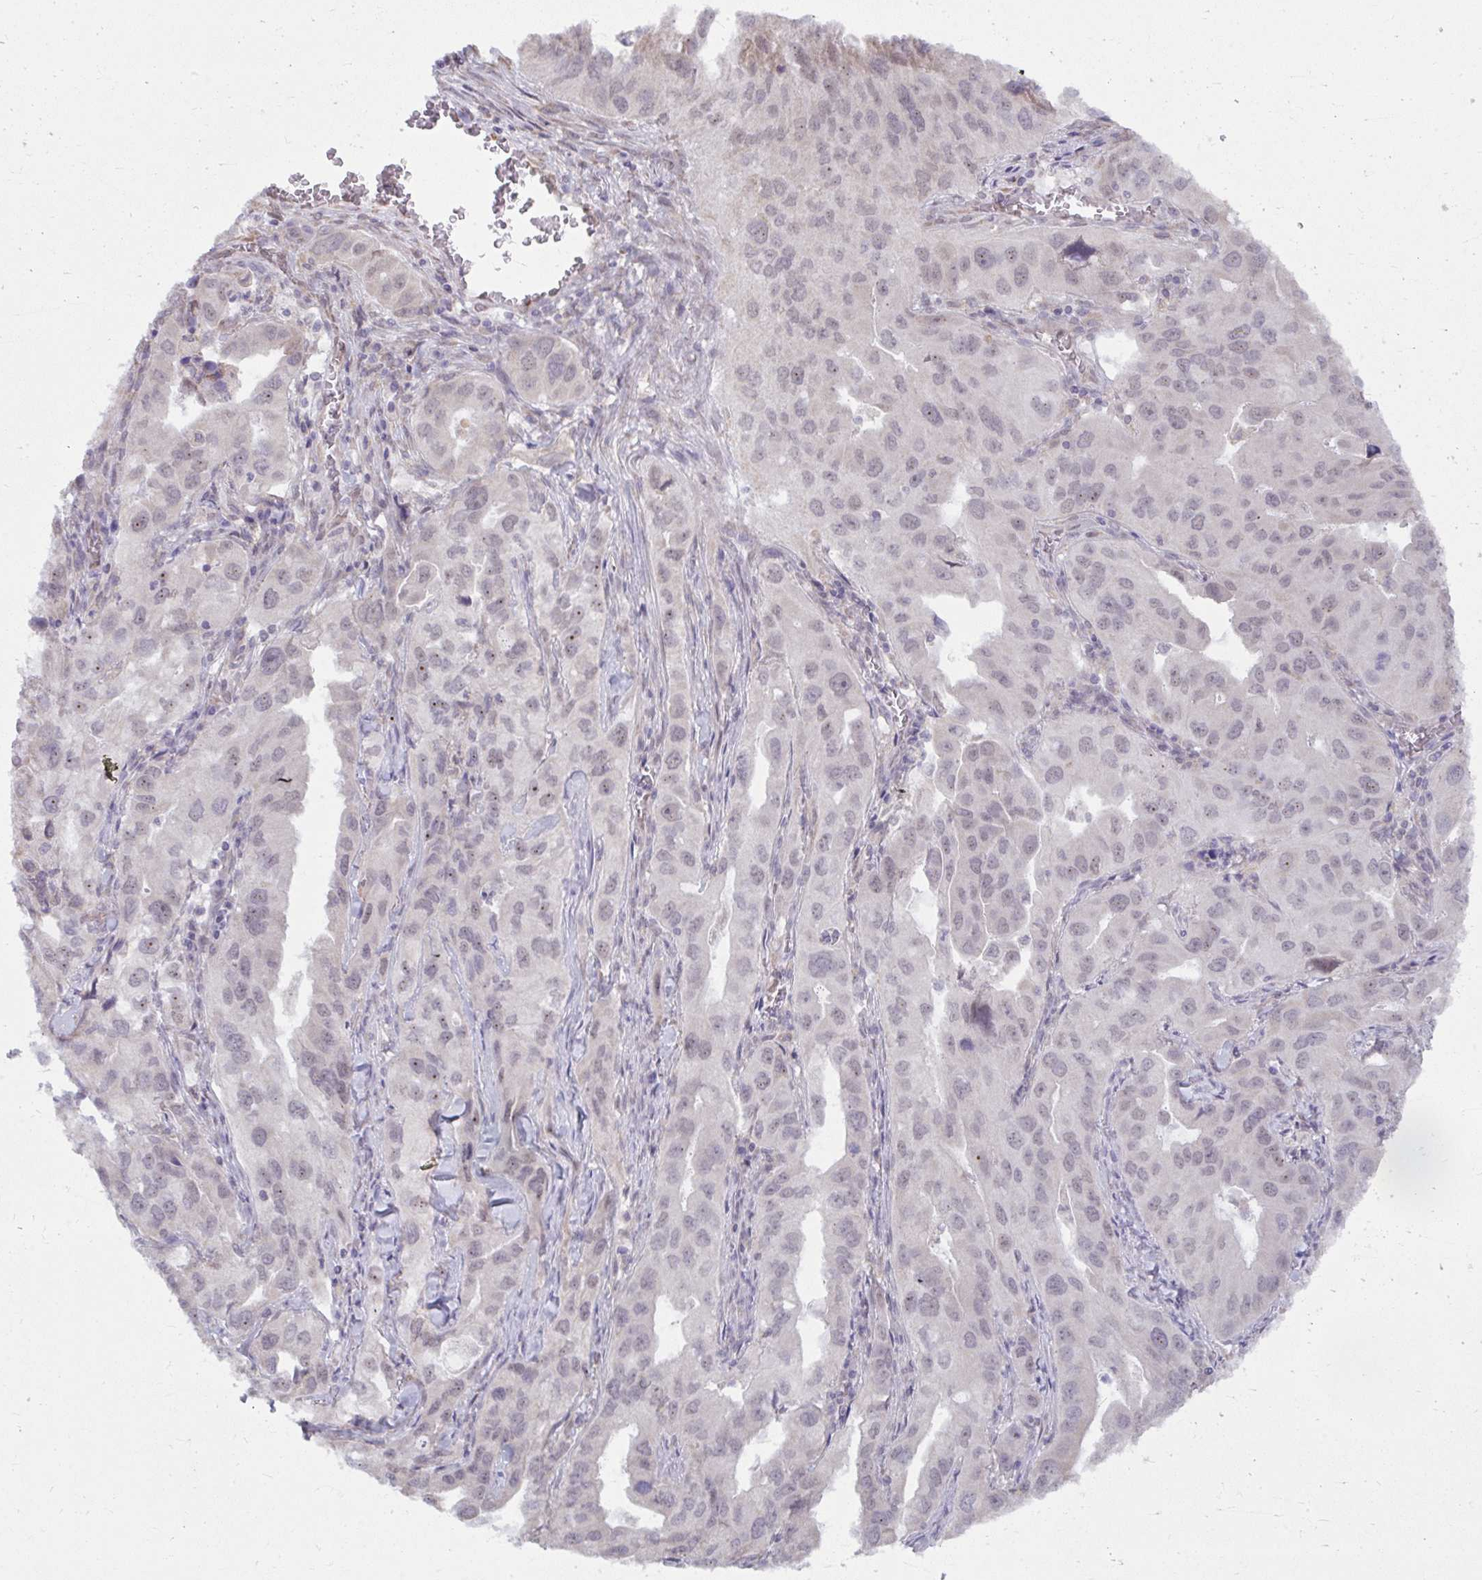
{"staining": {"intensity": "negative", "quantity": "none", "location": "none"}, "tissue": "lung cancer", "cell_type": "Tumor cells", "image_type": "cancer", "snomed": [{"axis": "morphology", "description": "Adenocarcinoma, NOS"}, {"axis": "topography", "description": "Lung"}], "caption": "DAB immunohistochemical staining of adenocarcinoma (lung) shows no significant staining in tumor cells.", "gene": "NMNAT1", "patient": {"sex": "male", "age": 48}}